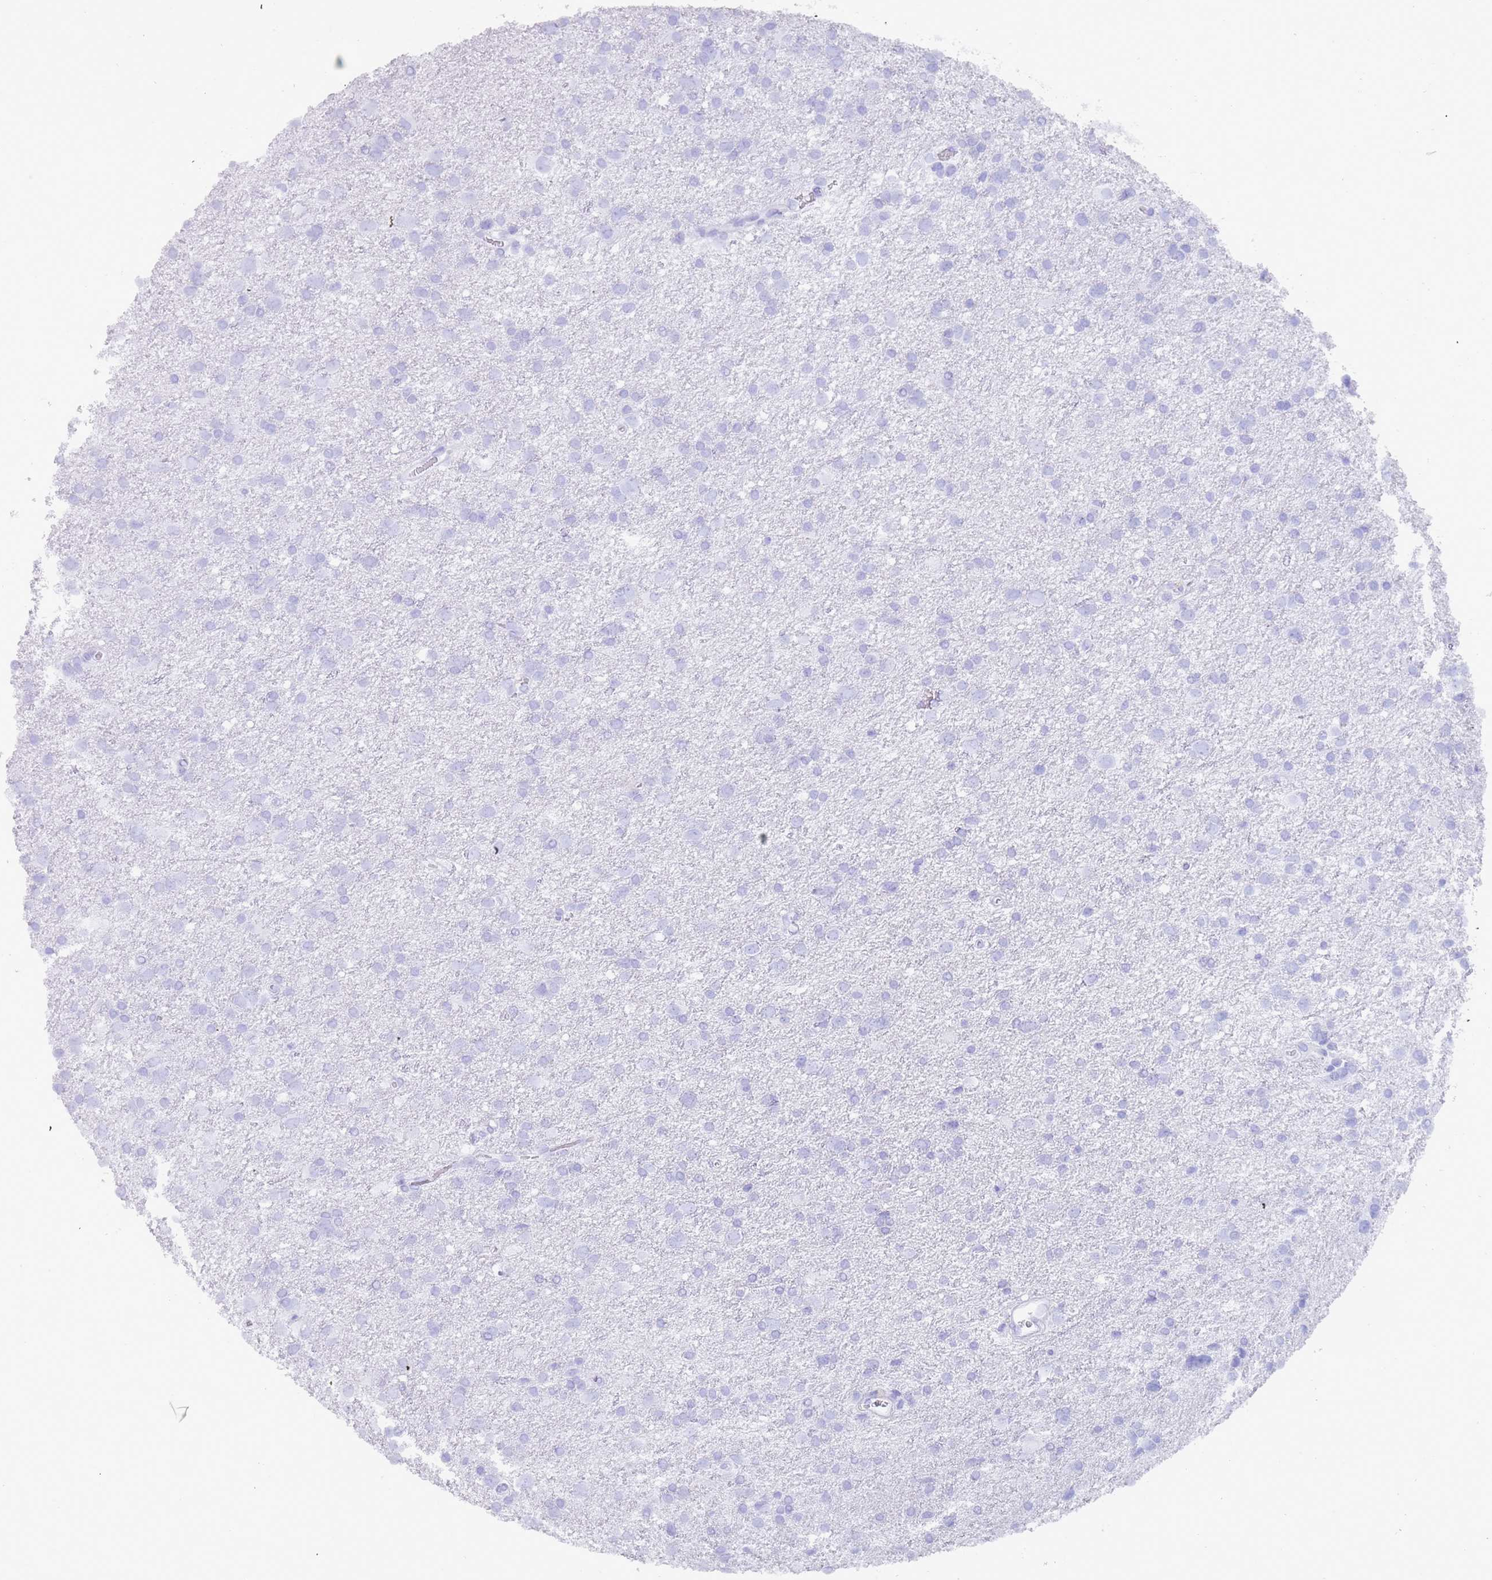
{"staining": {"intensity": "negative", "quantity": "none", "location": "none"}, "tissue": "glioma", "cell_type": "Tumor cells", "image_type": "cancer", "snomed": [{"axis": "morphology", "description": "Glioma, malignant, Low grade"}, {"axis": "topography", "description": "Brain"}], "caption": "Histopathology image shows no significant protein staining in tumor cells of low-grade glioma (malignant). (DAB (3,3'-diaminobenzidine) IHC, high magnification).", "gene": "MYADML2", "patient": {"sex": "female", "age": 32}}